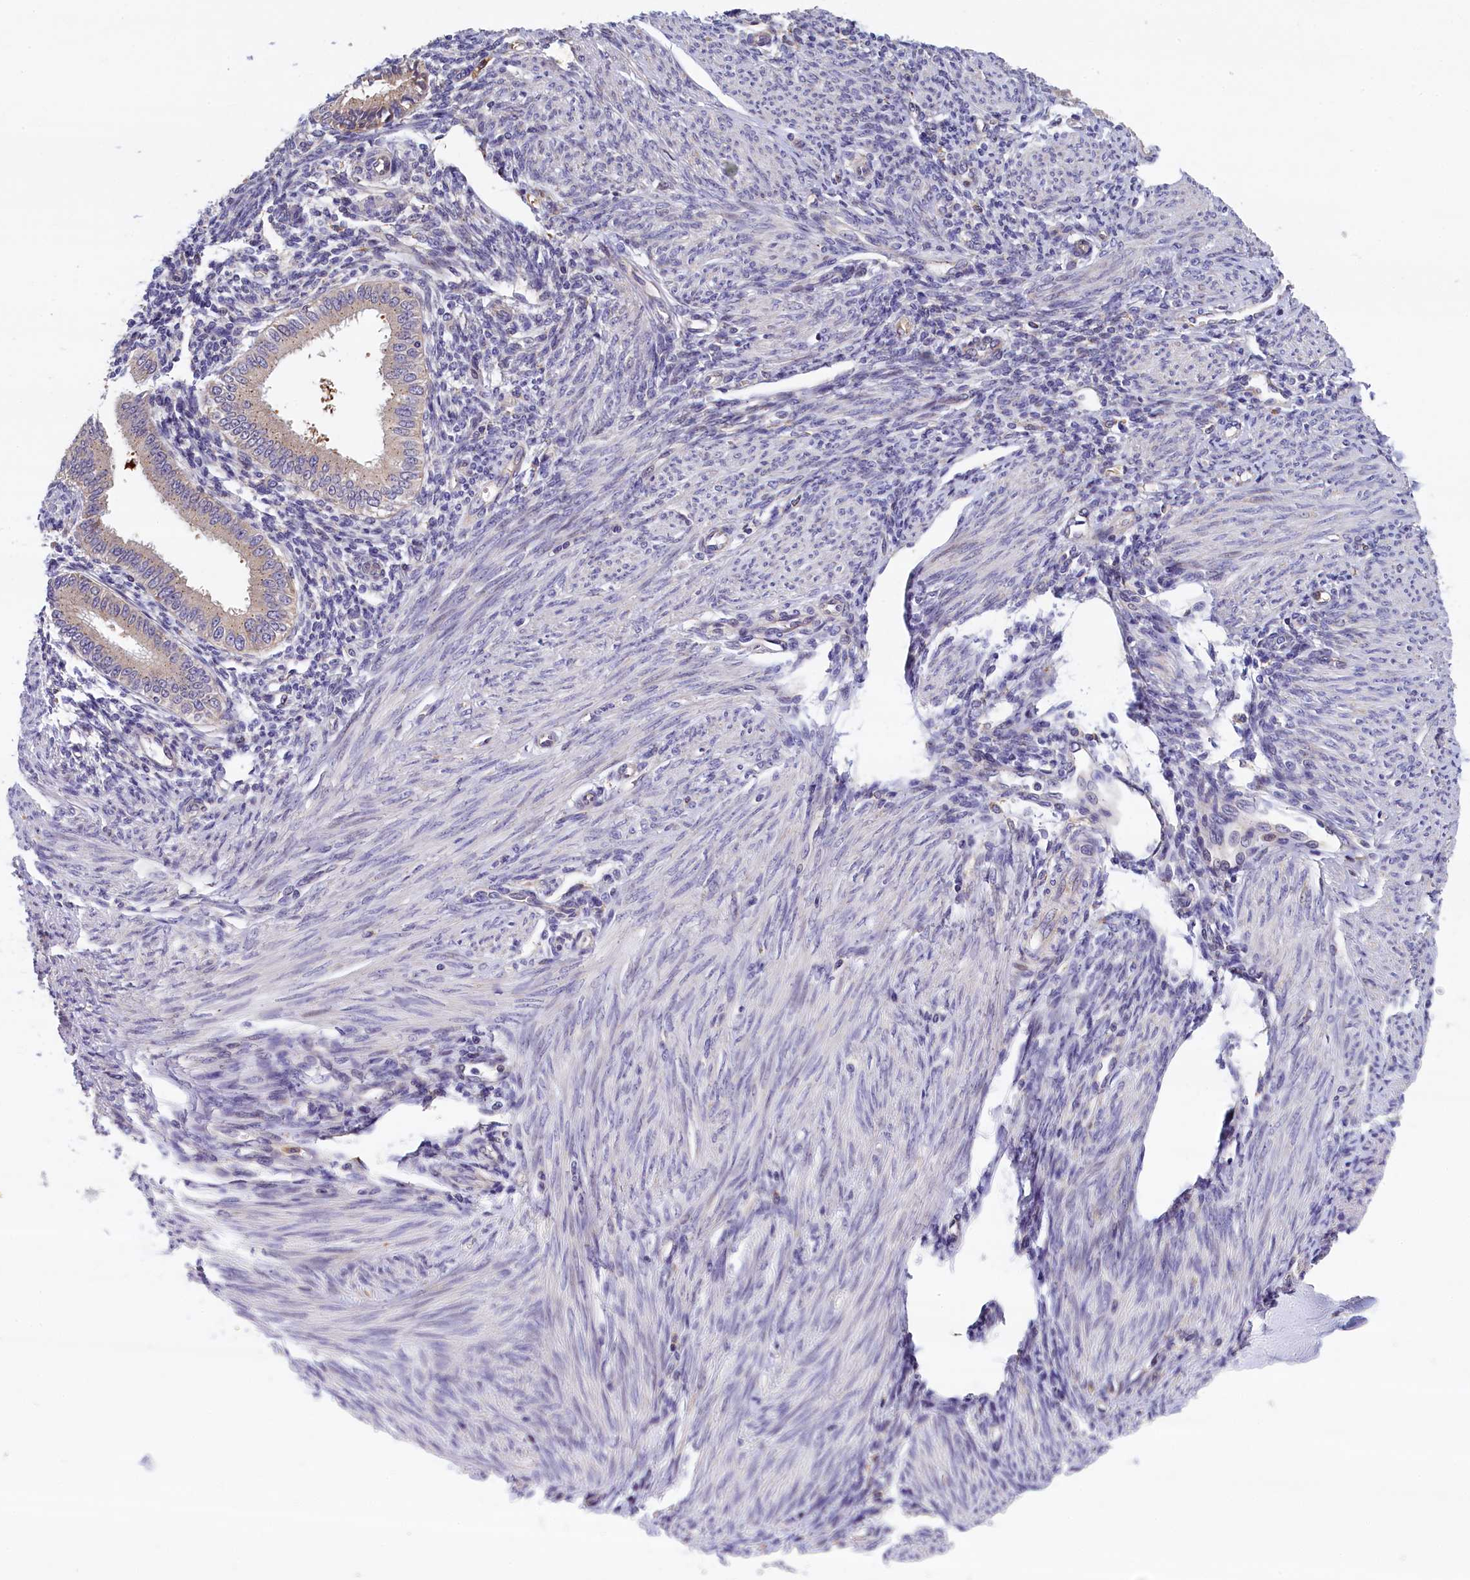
{"staining": {"intensity": "negative", "quantity": "none", "location": "none"}, "tissue": "endometrium", "cell_type": "Cells in endometrial stroma", "image_type": "normal", "snomed": [{"axis": "morphology", "description": "Normal tissue, NOS"}, {"axis": "topography", "description": "Uterus"}, {"axis": "topography", "description": "Endometrium"}], "caption": "Immunohistochemical staining of benign endometrium shows no significant positivity in cells in endometrial stroma. Nuclei are stained in blue.", "gene": "NAIP", "patient": {"sex": "female", "age": 48}}